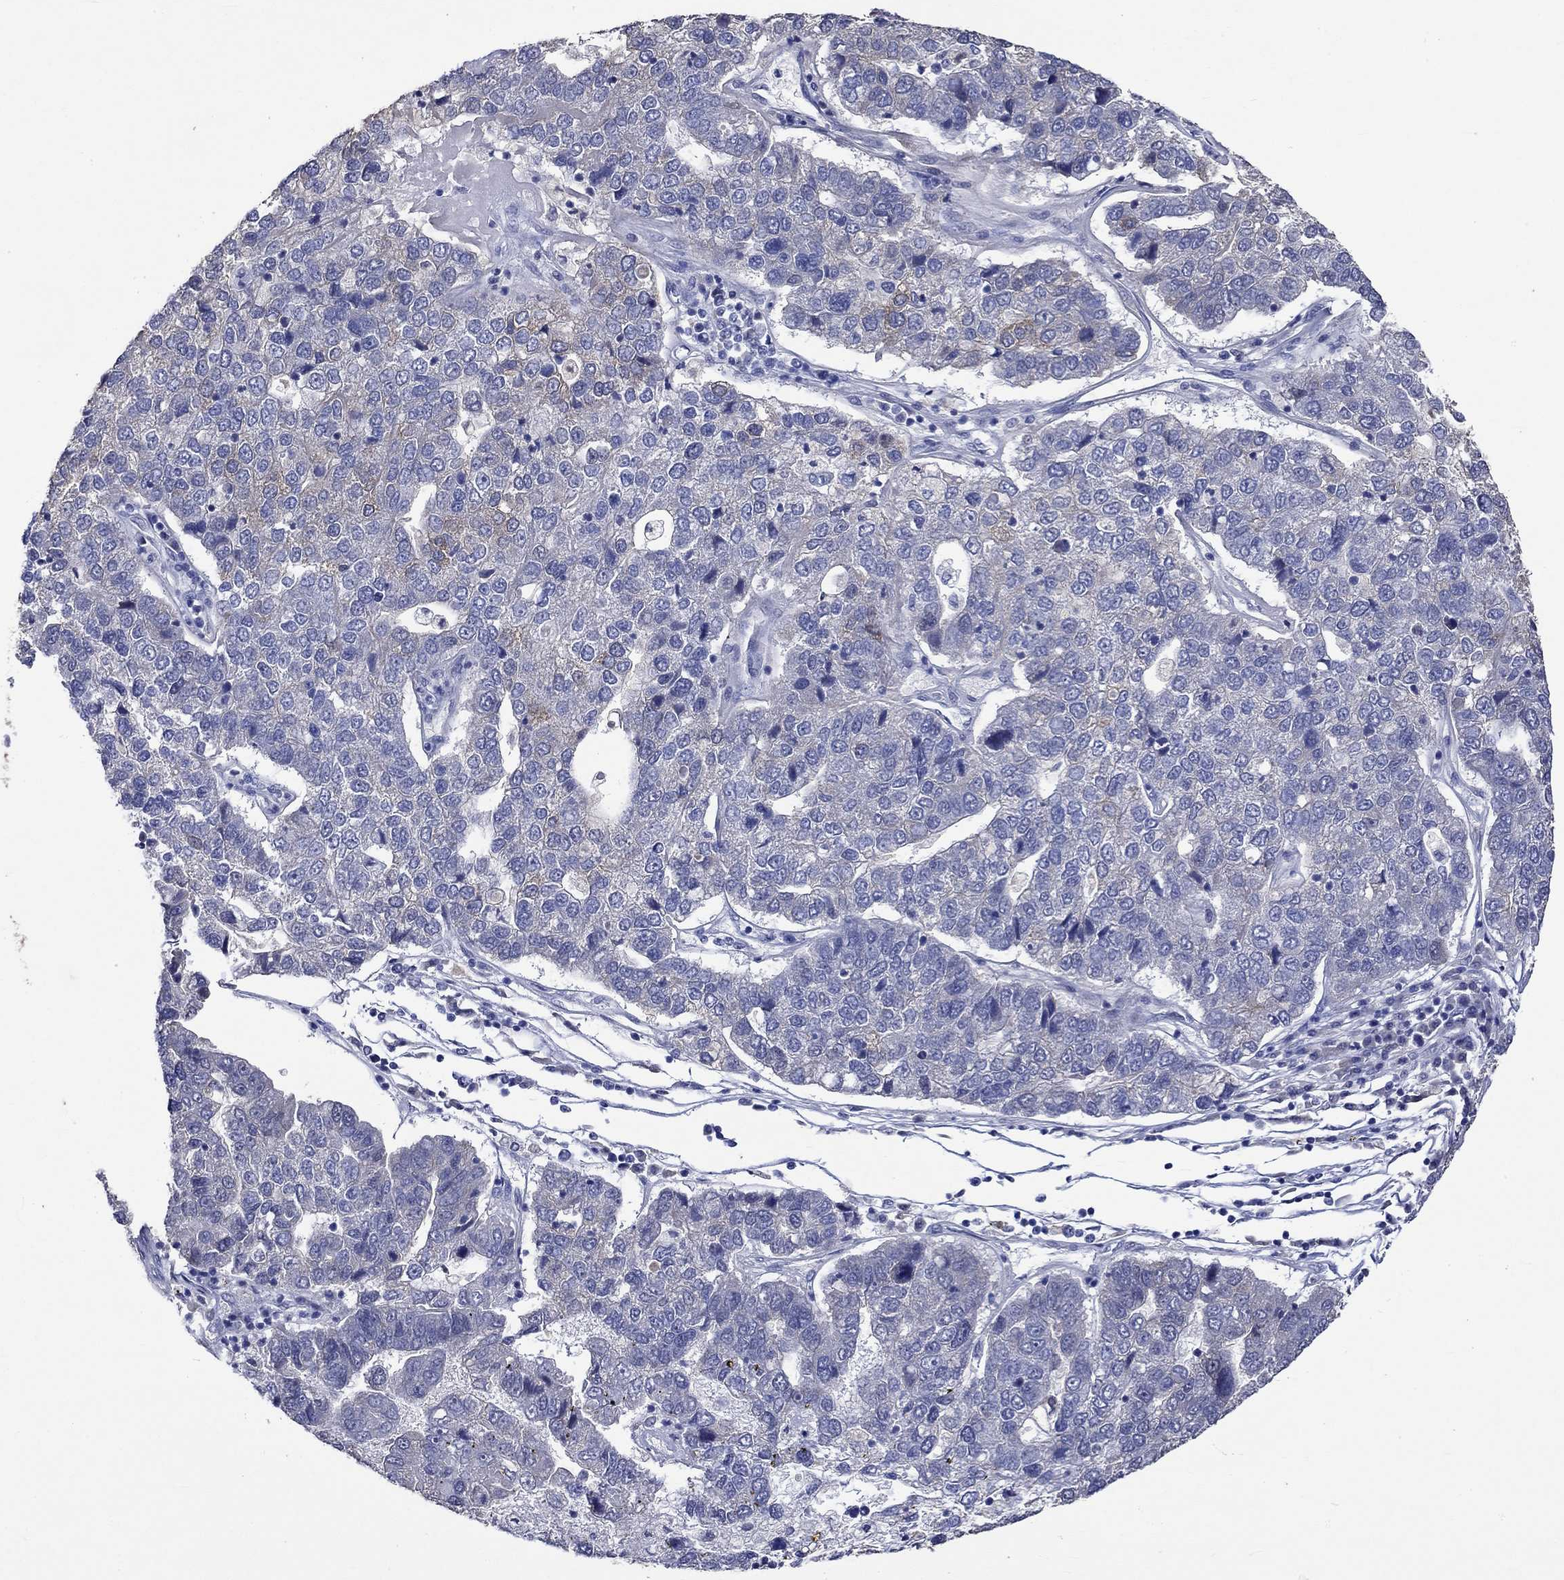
{"staining": {"intensity": "negative", "quantity": "none", "location": "none"}, "tissue": "pancreatic cancer", "cell_type": "Tumor cells", "image_type": "cancer", "snomed": [{"axis": "morphology", "description": "Adenocarcinoma, NOS"}, {"axis": "topography", "description": "Pancreas"}], "caption": "IHC of human adenocarcinoma (pancreatic) exhibits no positivity in tumor cells.", "gene": "DDX3Y", "patient": {"sex": "female", "age": 61}}